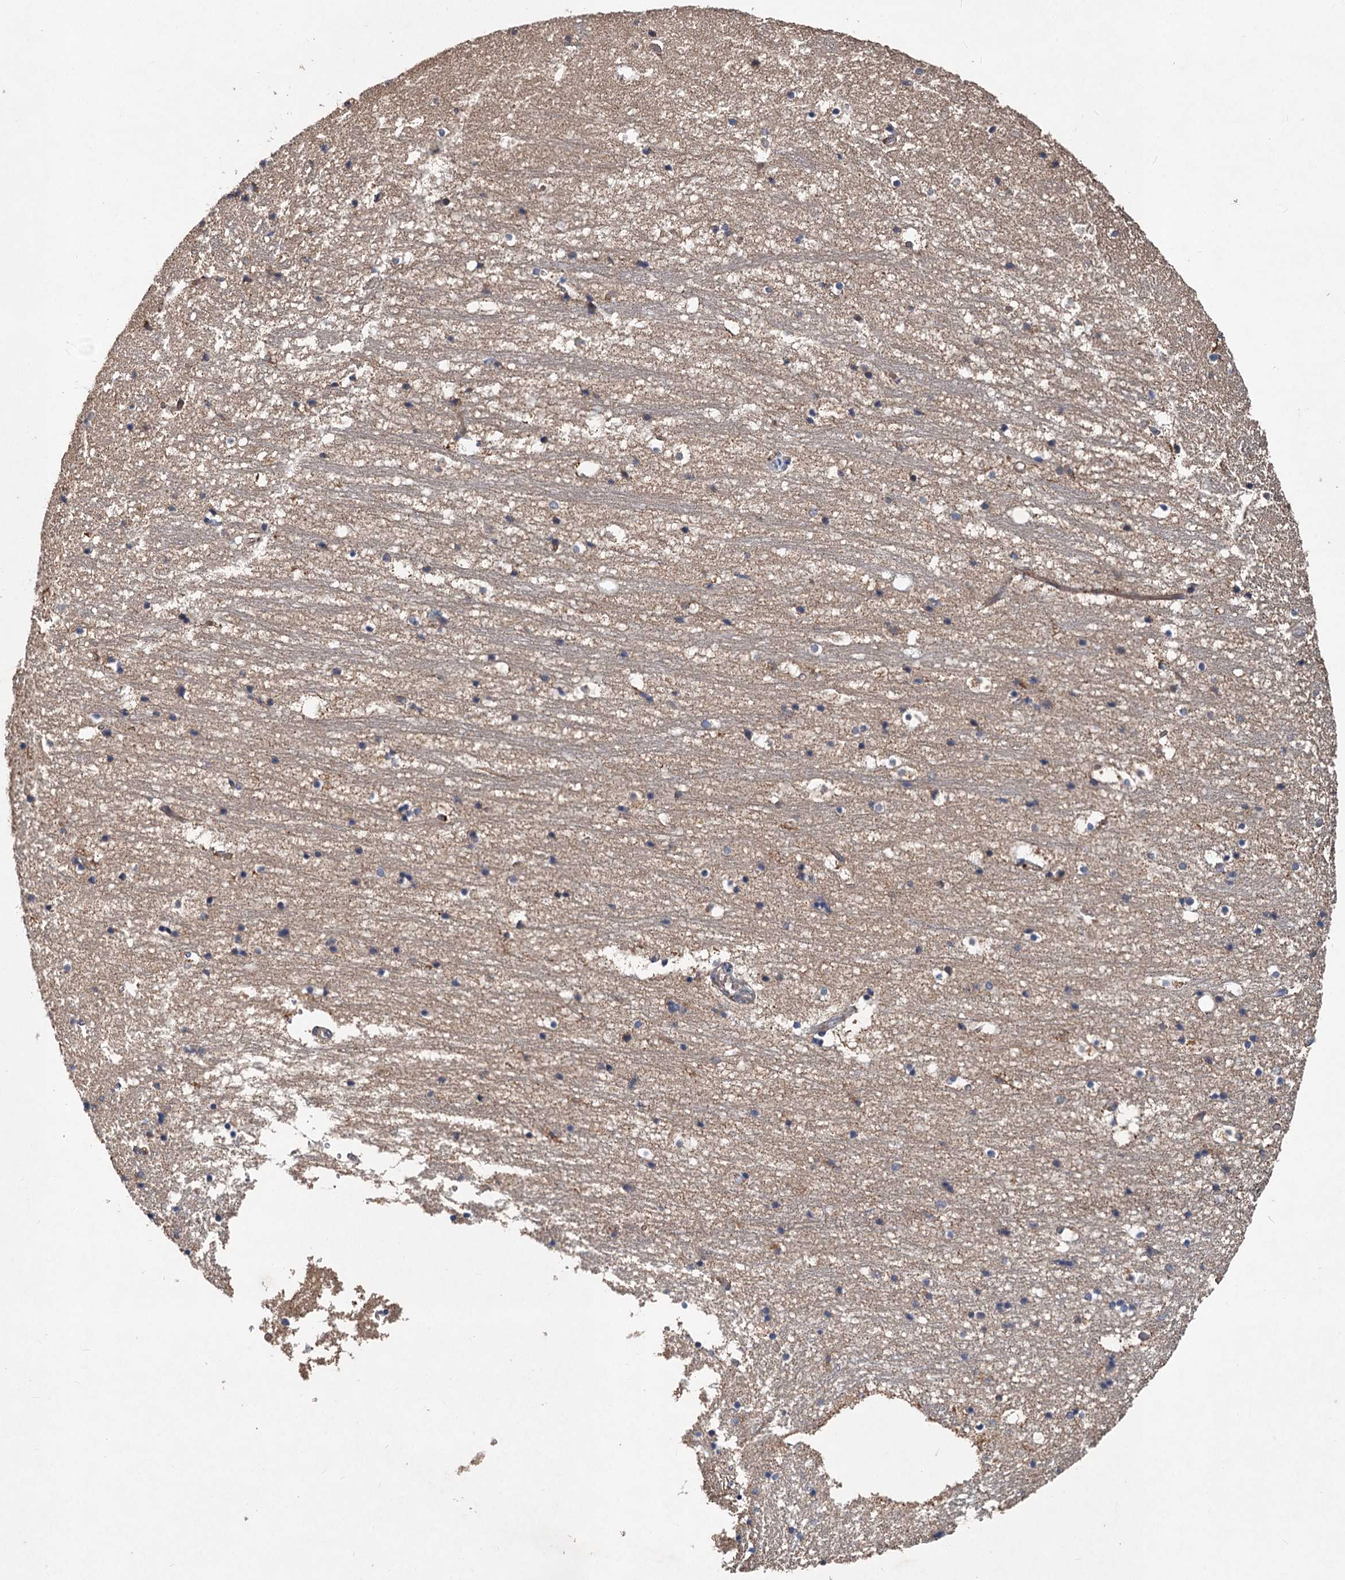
{"staining": {"intensity": "weak", "quantity": "<25%", "location": "cytoplasmic/membranous"}, "tissue": "hippocampus", "cell_type": "Glial cells", "image_type": "normal", "snomed": [{"axis": "morphology", "description": "Normal tissue, NOS"}, {"axis": "topography", "description": "Hippocampus"}], "caption": "Hippocampus stained for a protein using immunohistochemistry (IHC) exhibits no expression glial cells.", "gene": "OTUB1", "patient": {"sex": "female", "age": 52}}